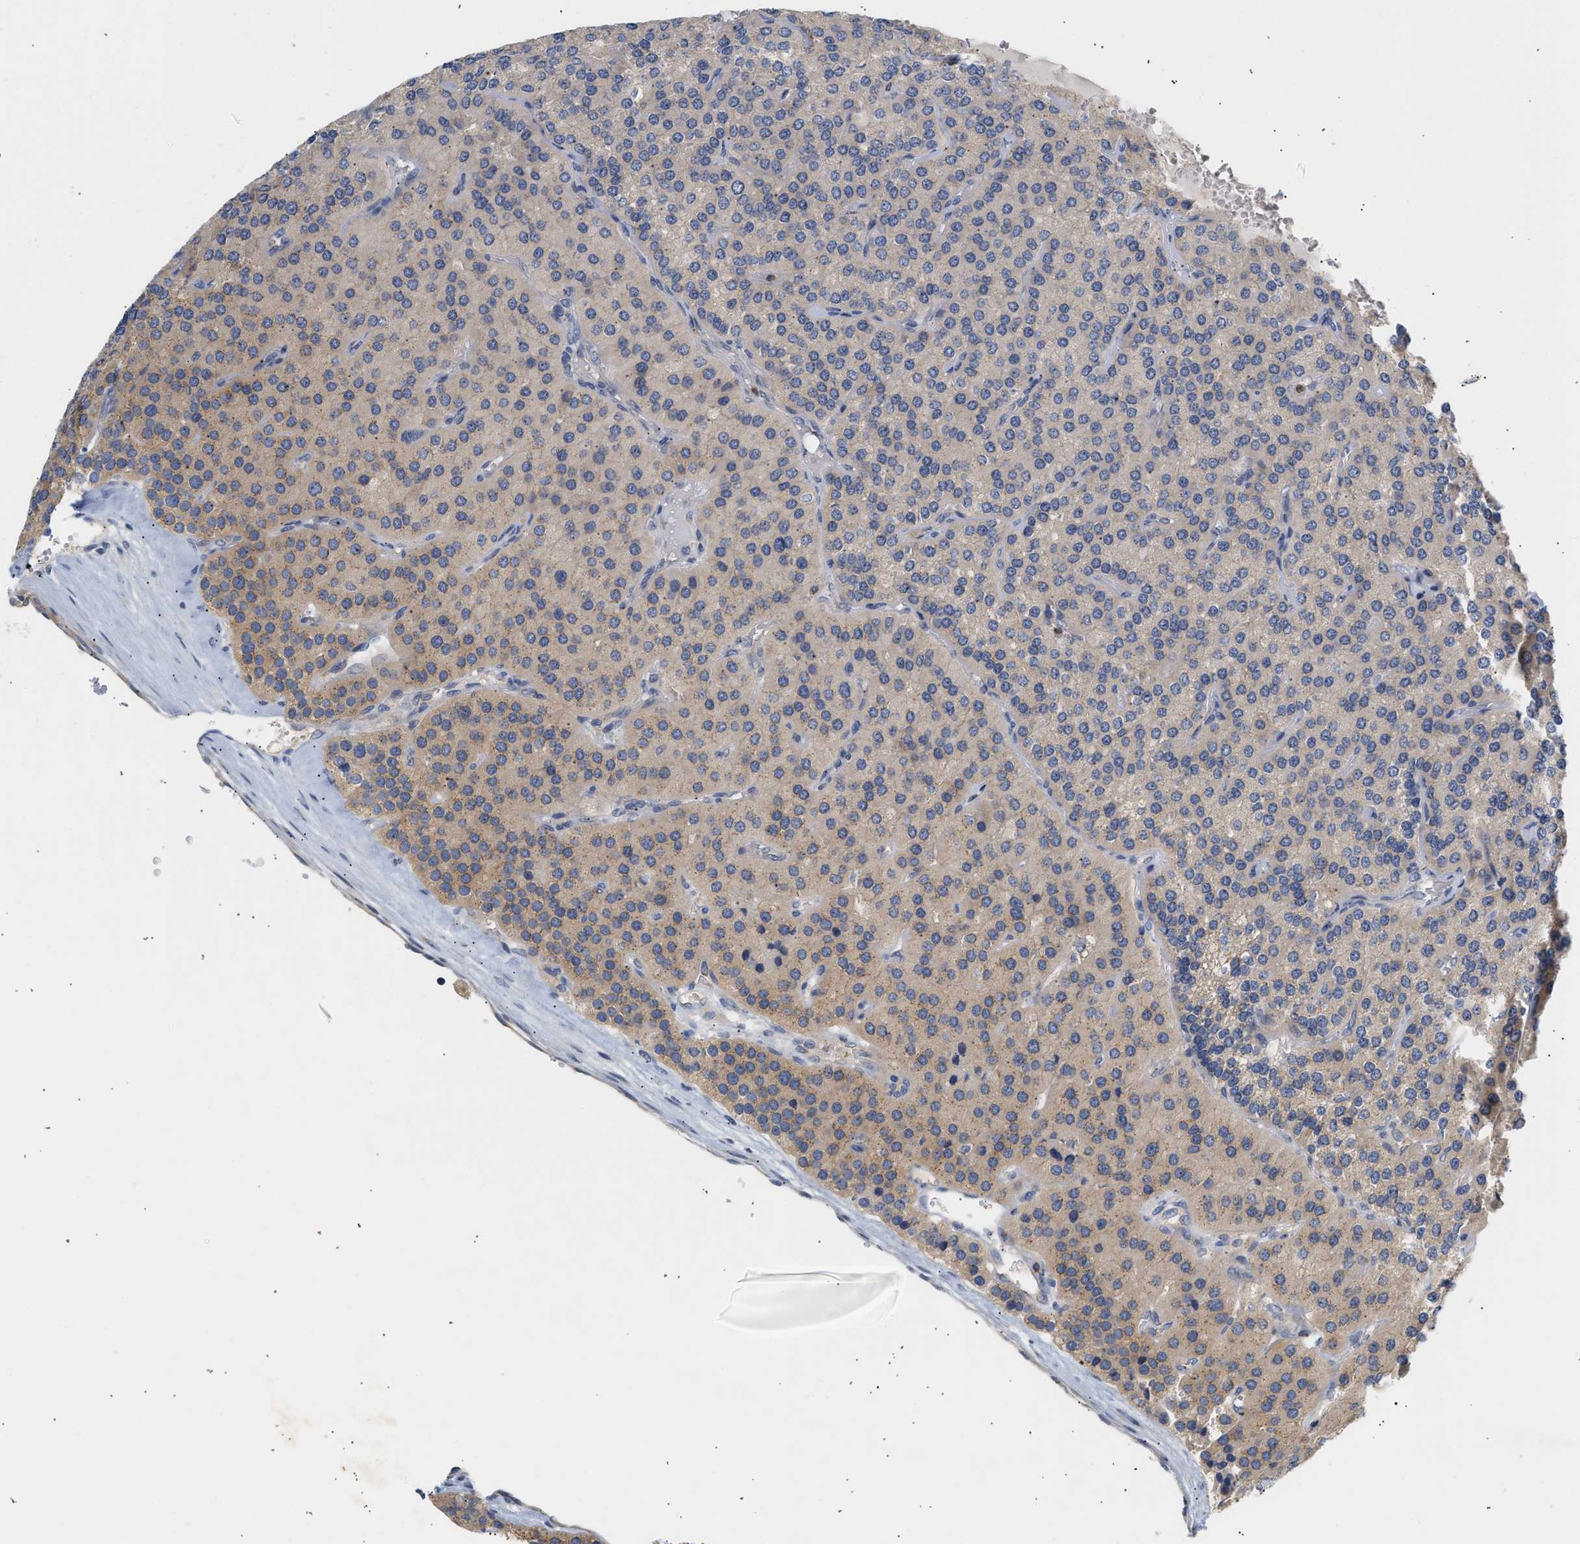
{"staining": {"intensity": "moderate", "quantity": "25%-75%", "location": "cytoplasmic/membranous"}, "tissue": "parathyroid gland", "cell_type": "Glandular cells", "image_type": "normal", "snomed": [{"axis": "morphology", "description": "Normal tissue, NOS"}, {"axis": "morphology", "description": "Adenoma, NOS"}, {"axis": "topography", "description": "Parathyroid gland"}], "caption": "Parathyroid gland stained with a brown dye exhibits moderate cytoplasmic/membranous positive expression in about 25%-75% of glandular cells.", "gene": "TRIM50", "patient": {"sex": "female", "age": 86}}